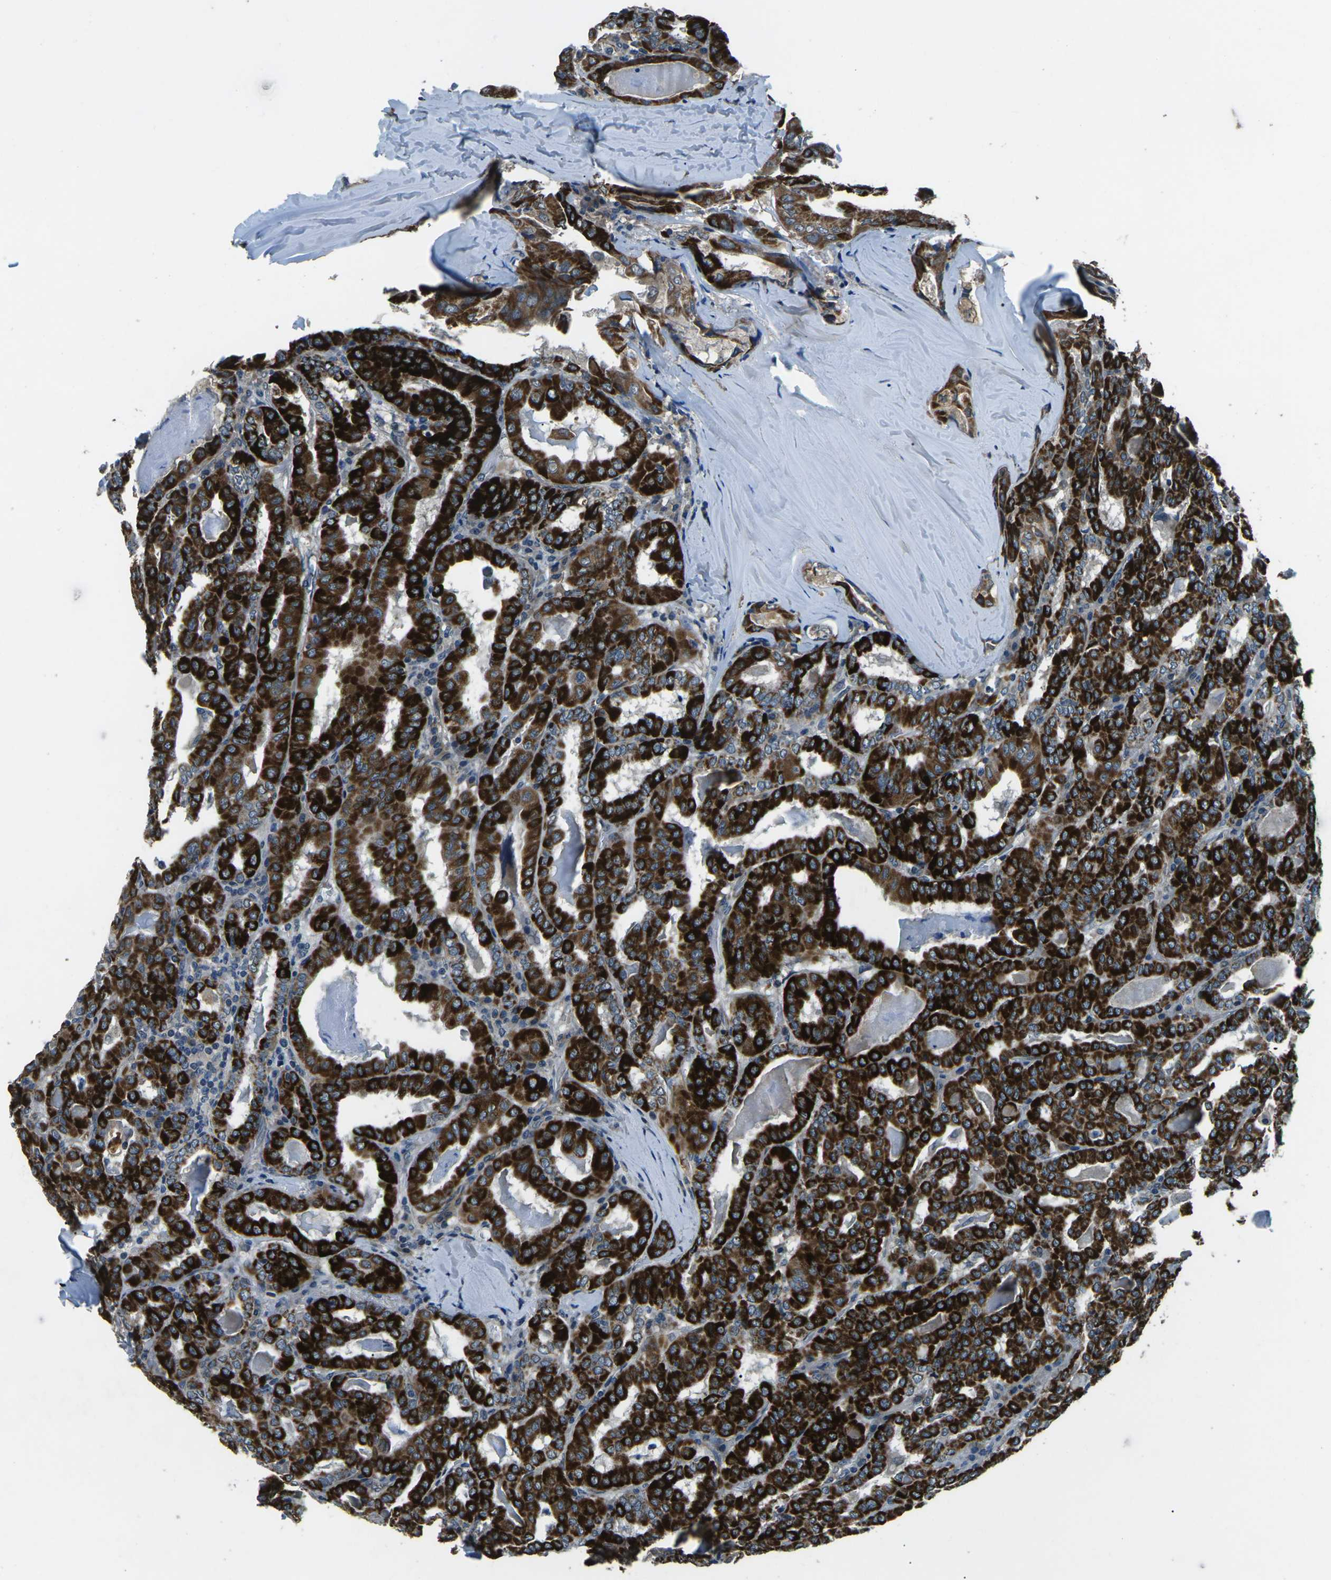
{"staining": {"intensity": "strong", "quantity": ">75%", "location": "cytoplasmic/membranous"}, "tissue": "thyroid cancer", "cell_type": "Tumor cells", "image_type": "cancer", "snomed": [{"axis": "morphology", "description": "Papillary adenocarcinoma, NOS"}, {"axis": "topography", "description": "Thyroid gland"}], "caption": "This is an image of IHC staining of thyroid cancer, which shows strong positivity in the cytoplasmic/membranous of tumor cells.", "gene": "AFAP1", "patient": {"sex": "female", "age": 42}}